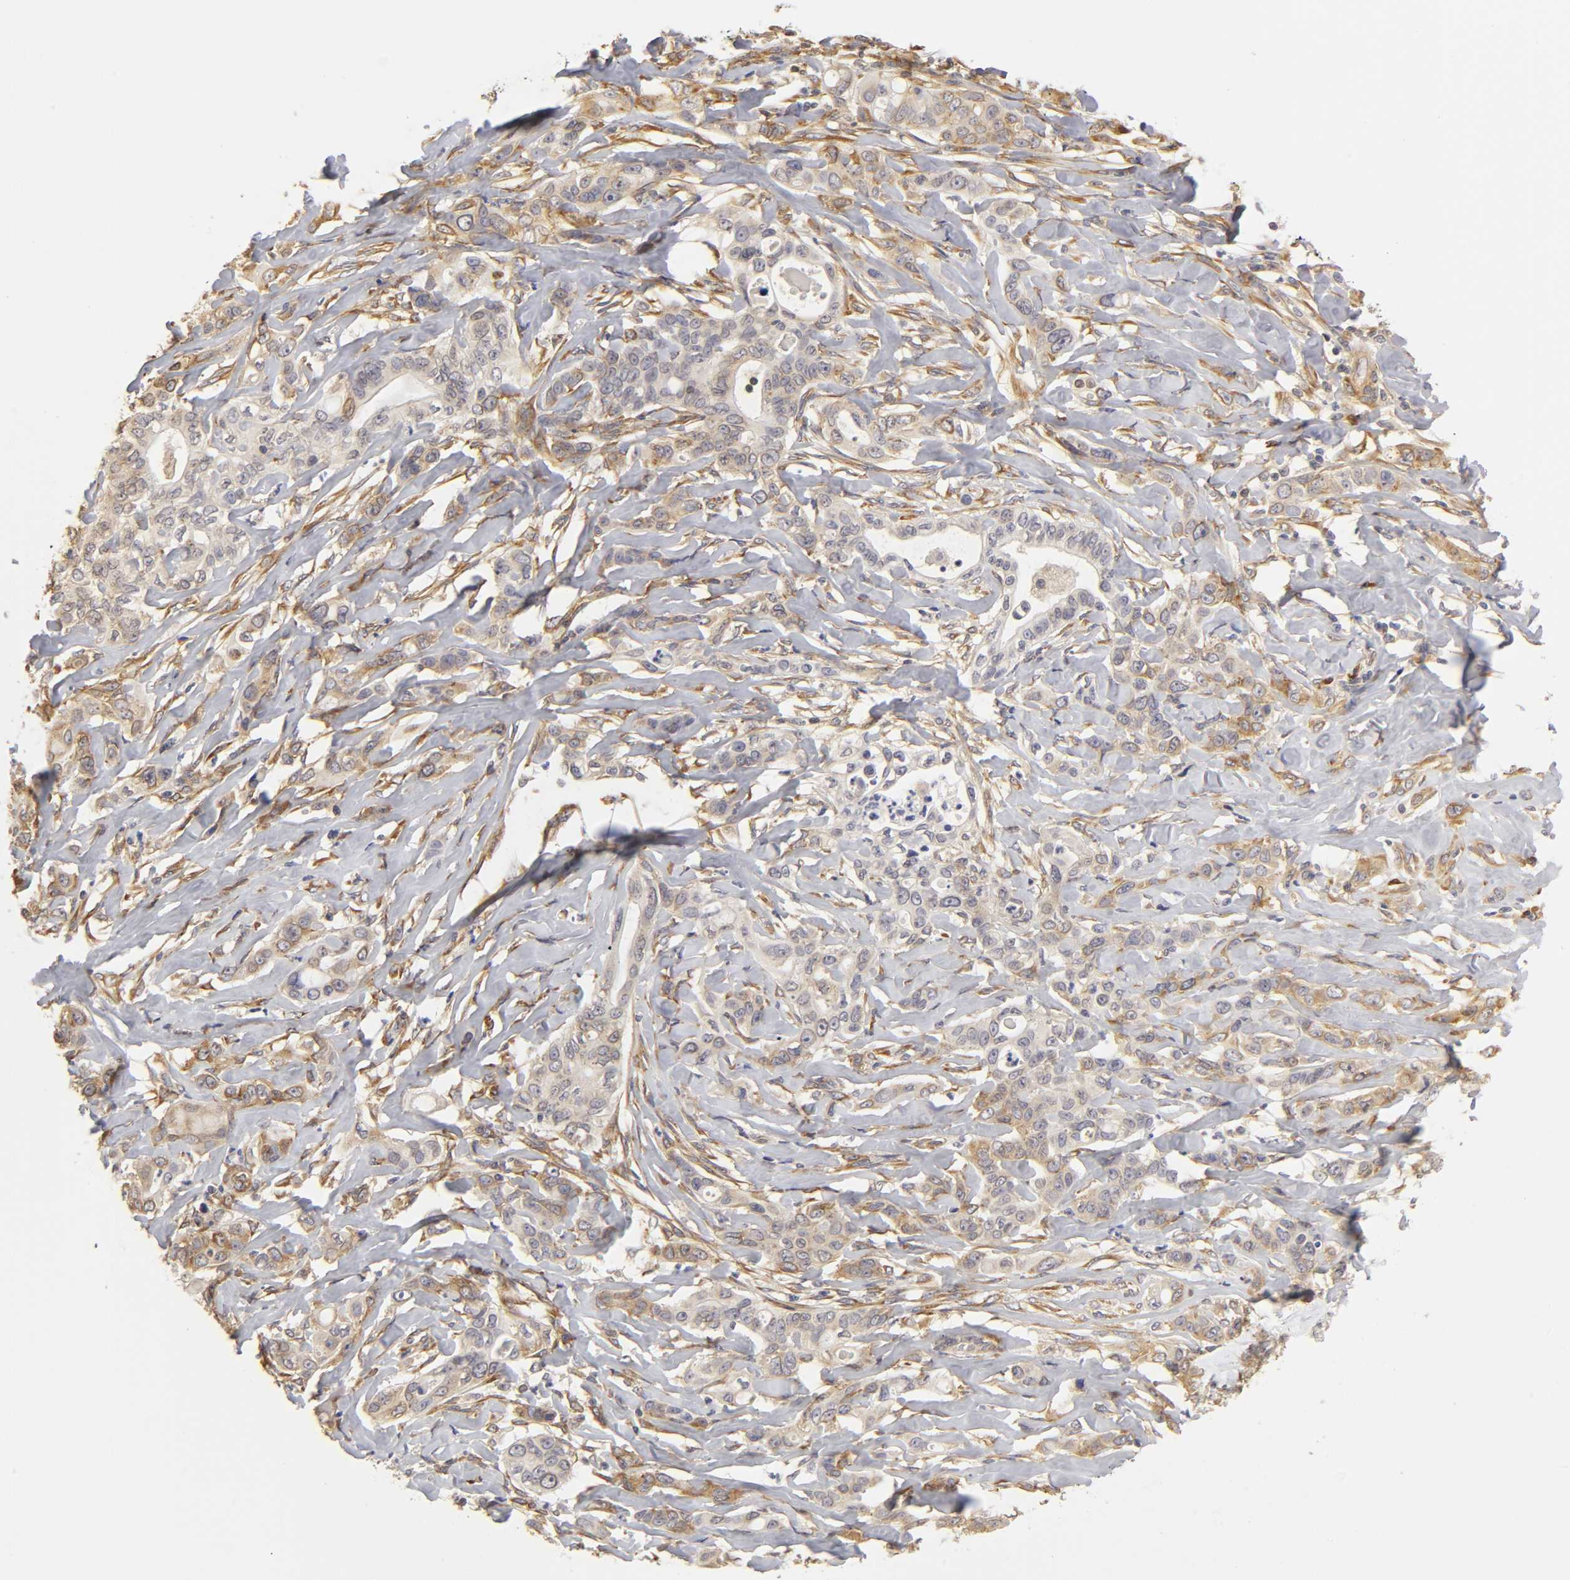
{"staining": {"intensity": "moderate", "quantity": ">75%", "location": "cytoplasmic/membranous"}, "tissue": "liver cancer", "cell_type": "Tumor cells", "image_type": "cancer", "snomed": [{"axis": "morphology", "description": "Cholangiocarcinoma"}, {"axis": "topography", "description": "Liver"}], "caption": "Liver cancer (cholangiocarcinoma) stained for a protein exhibits moderate cytoplasmic/membranous positivity in tumor cells.", "gene": "RPL14", "patient": {"sex": "female", "age": 67}}